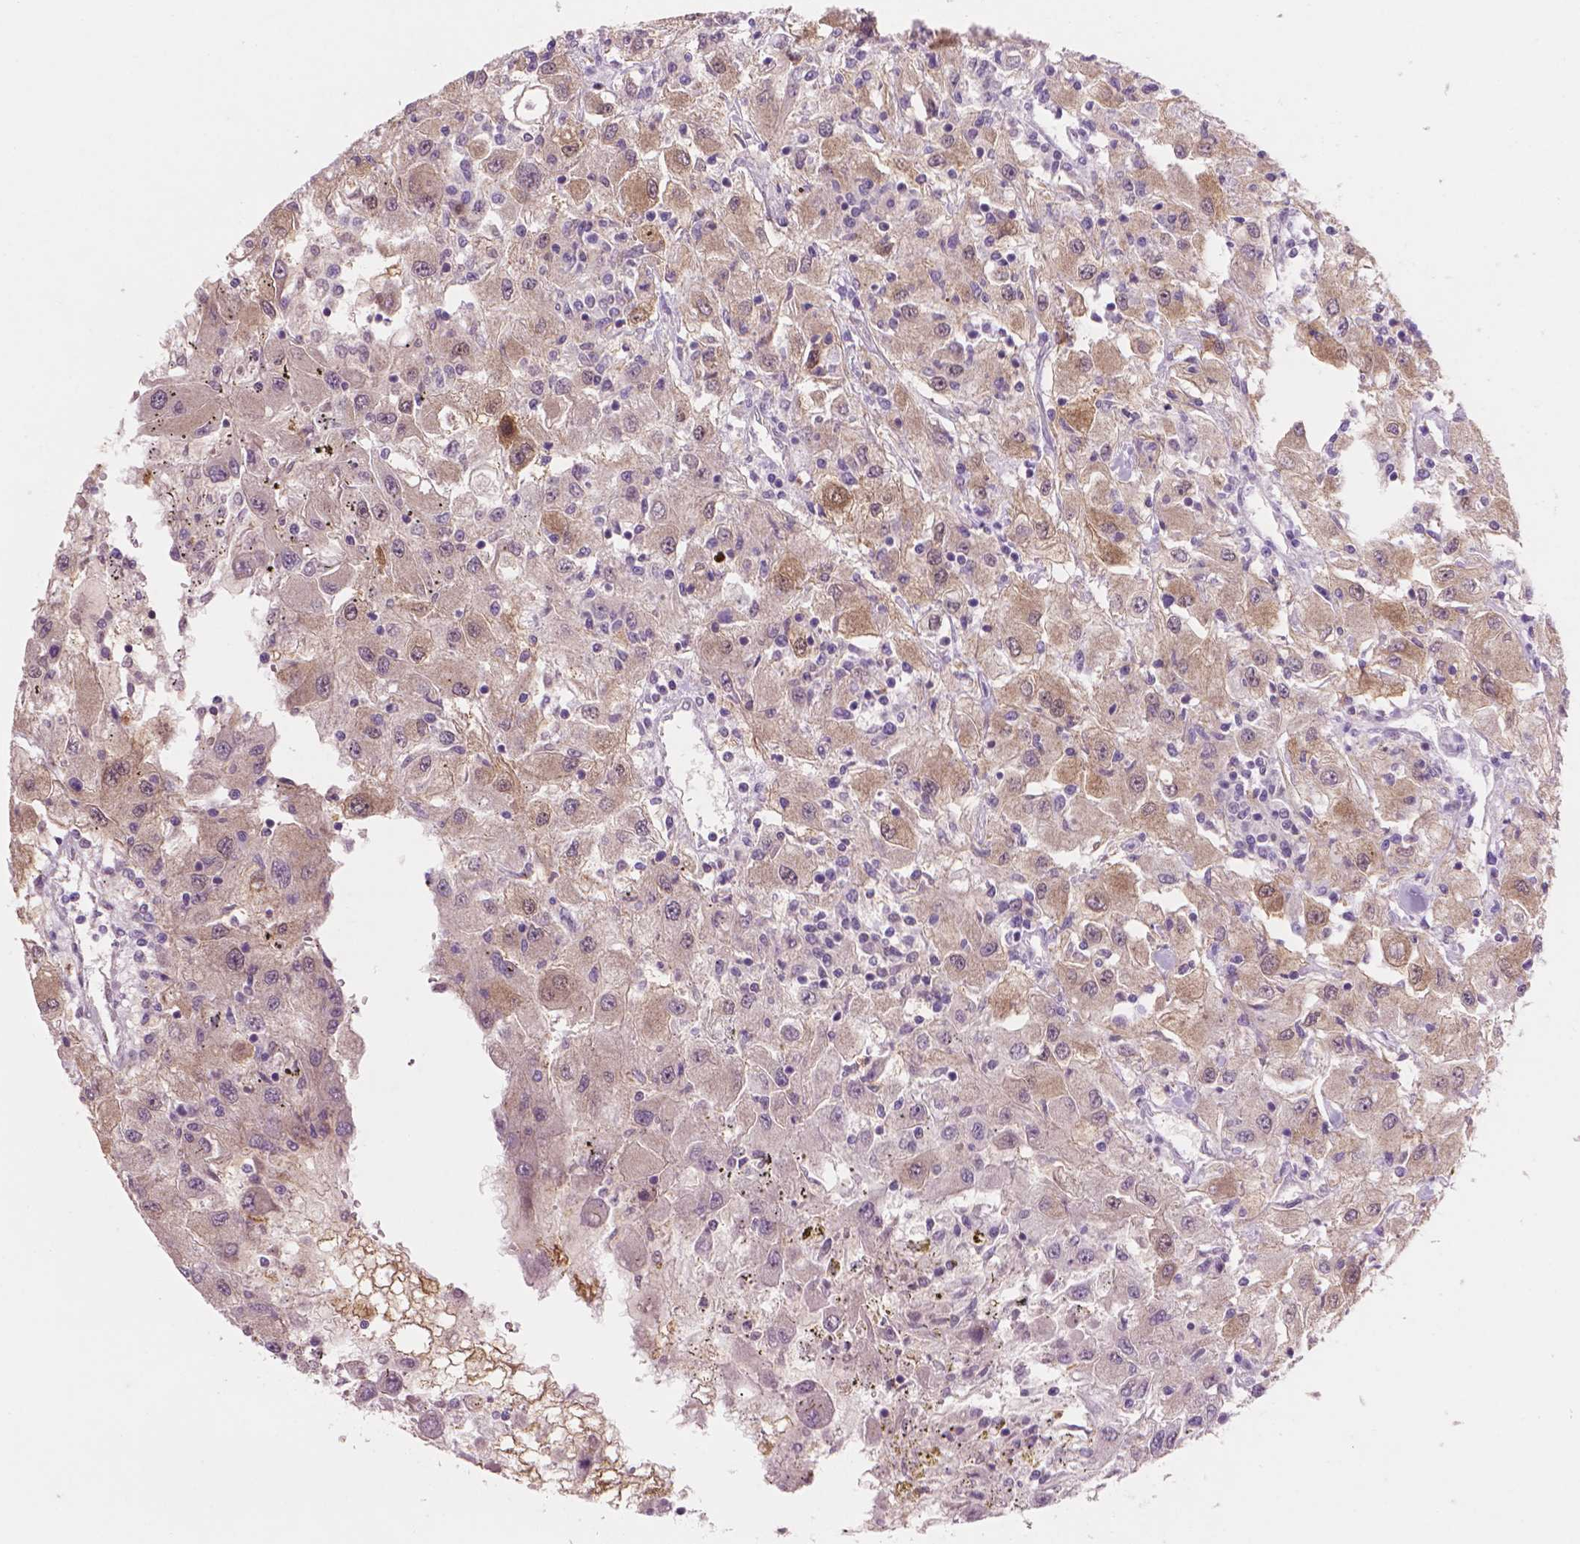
{"staining": {"intensity": "moderate", "quantity": "<25%", "location": "cytoplasmic/membranous"}, "tissue": "renal cancer", "cell_type": "Tumor cells", "image_type": "cancer", "snomed": [{"axis": "morphology", "description": "Adenocarcinoma, NOS"}, {"axis": "topography", "description": "Kidney"}], "caption": "Immunohistochemistry of renal adenocarcinoma exhibits low levels of moderate cytoplasmic/membranous positivity in about <25% of tumor cells. (DAB (3,3'-diaminobenzidine) = brown stain, brightfield microscopy at high magnification).", "gene": "ENO2", "patient": {"sex": "female", "age": 67}}